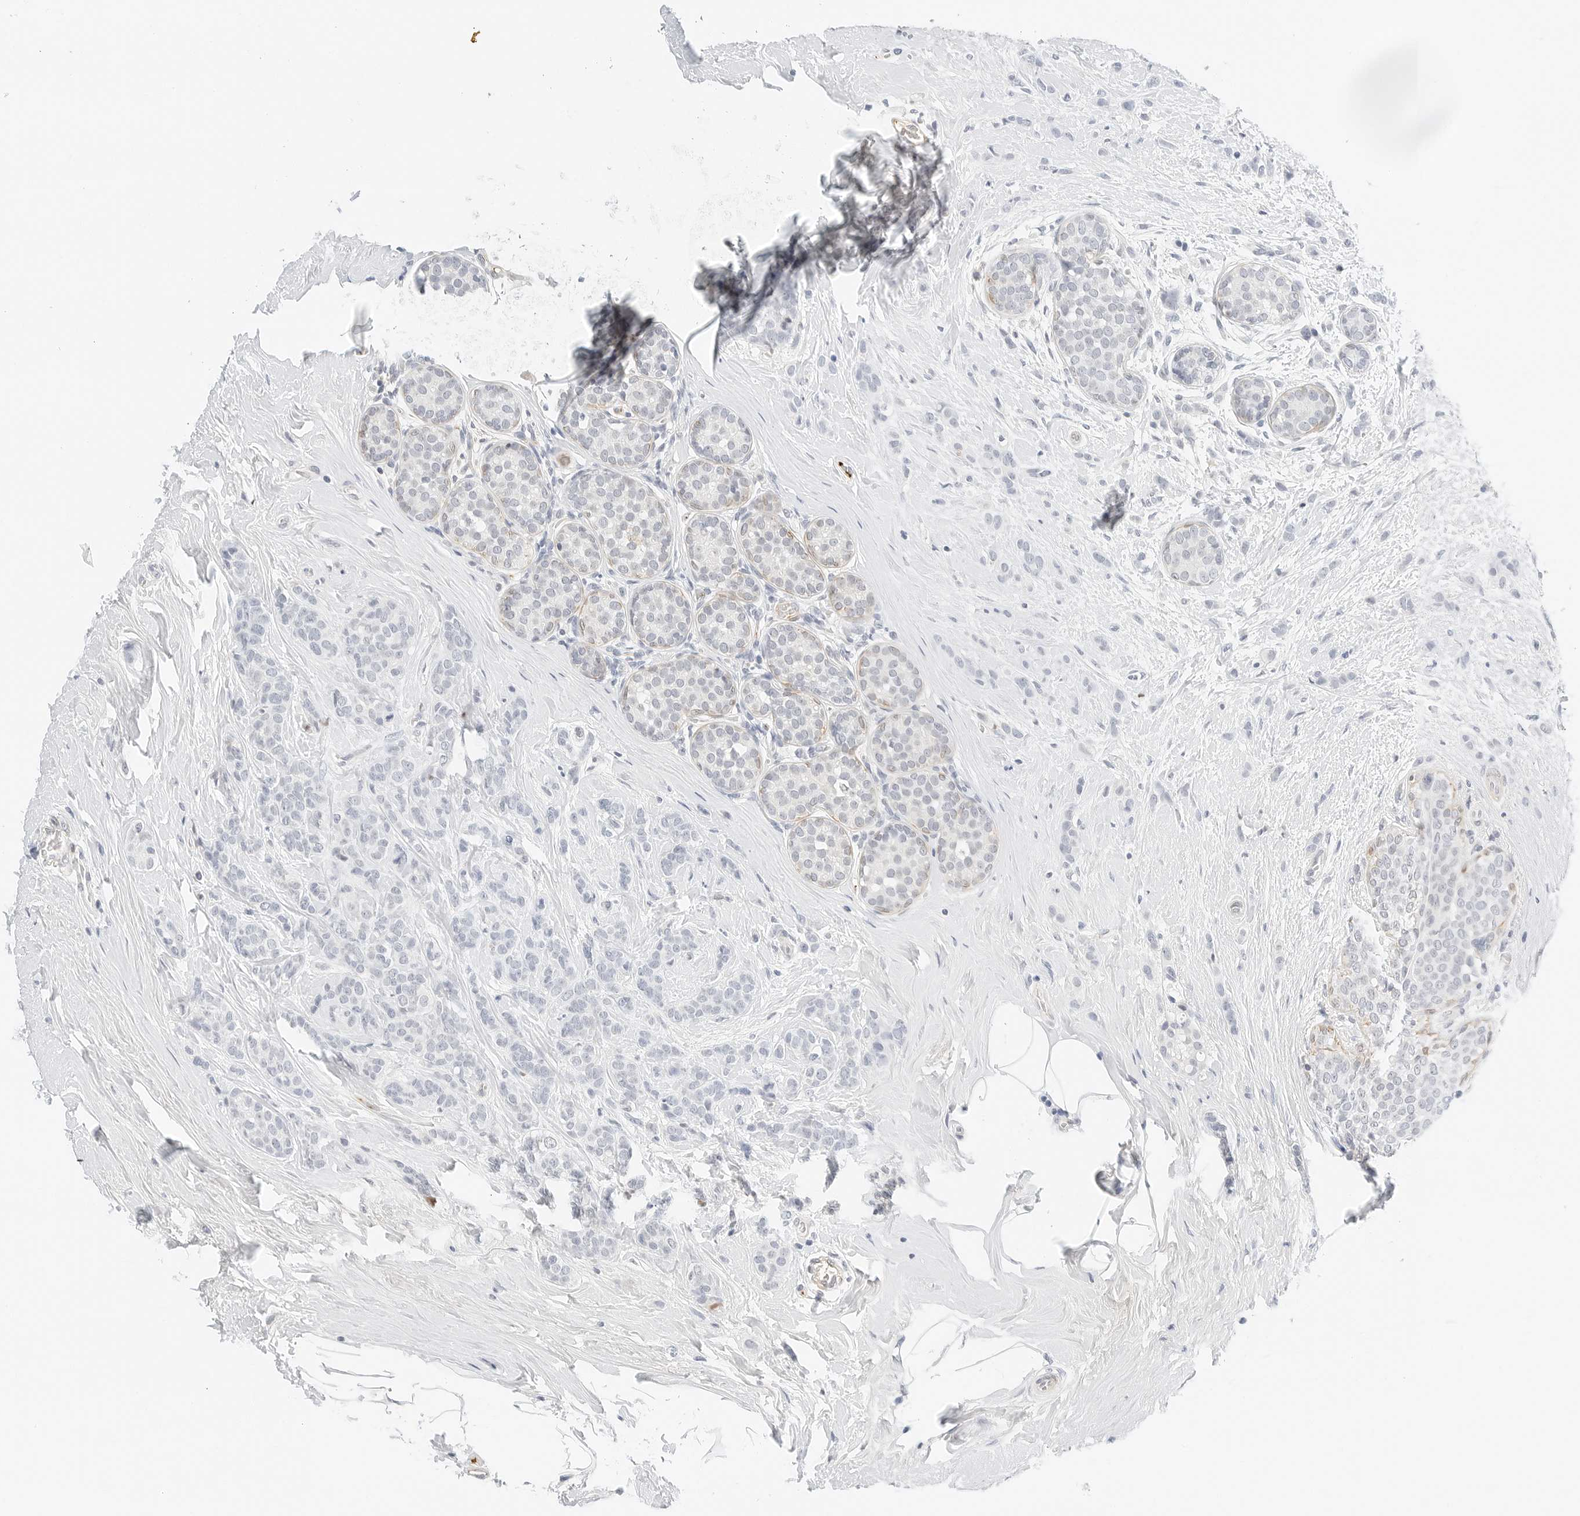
{"staining": {"intensity": "negative", "quantity": "none", "location": "none"}, "tissue": "breast cancer", "cell_type": "Tumor cells", "image_type": "cancer", "snomed": [{"axis": "morphology", "description": "Lobular carcinoma, in situ"}, {"axis": "morphology", "description": "Lobular carcinoma"}, {"axis": "topography", "description": "Breast"}], "caption": "IHC of human breast cancer (lobular carcinoma in situ) displays no staining in tumor cells.", "gene": "PKDCC", "patient": {"sex": "female", "age": 41}}